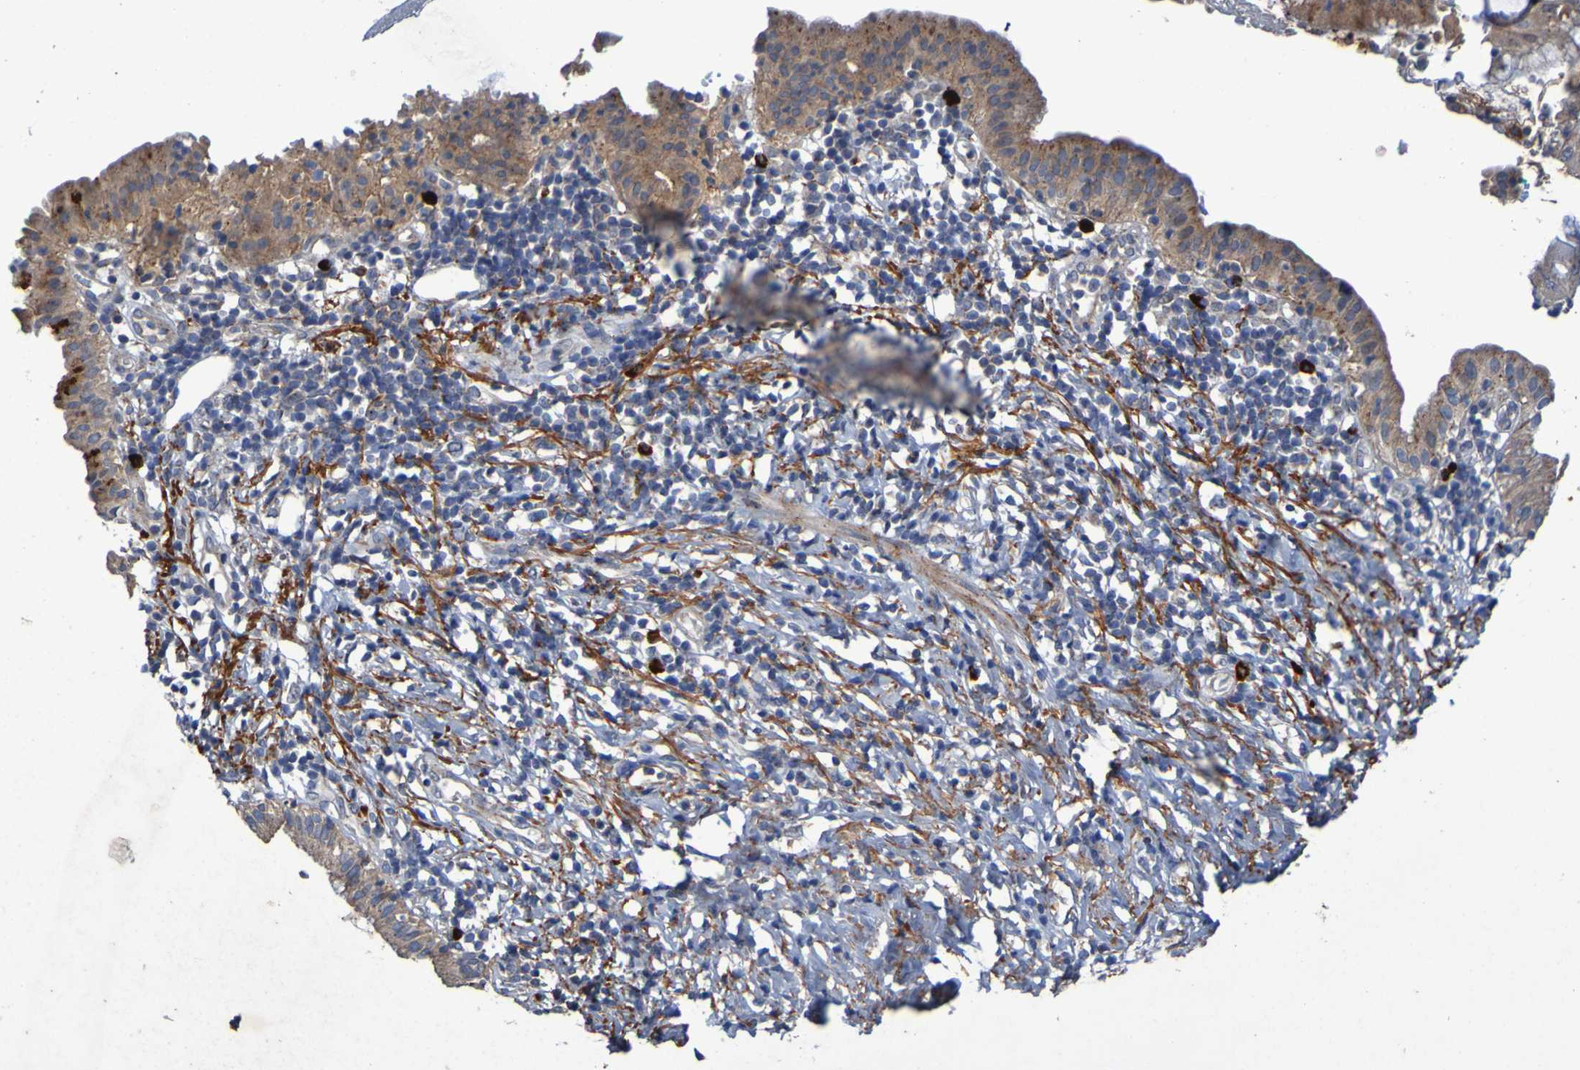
{"staining": {"intensity": "strong", "quantity": "<25%", "location": "cytoplasmic/membranous"}, "tissue": "pancreatic cancer", "cell_type": "Tumor cells", "image_type": "cancer", "snomed": [{"axis": "morphology", "description": "Adenocarcinoma, NOS"}, {"axis": "morphology", "description": "Adenocarcinoma, metastatic, NOS"}, {"axis": "topography", "description": "Lymph node"}, {"axis": "topography", "description": "Pancreas"}, {"axis": "topography", "description": "Duodenum"}], "caption": "Immunohistochemistry (IHC) (DAB) staining of human pancreatic cancer (metastatic adenocarcinoma) demonstrates strong cytoplasmic/membranous protein expression in about <25% of tumor cells. Ihc stains the protein of interest in brown and the nuclei are stained blue.", "gene": "ANGPT4", "patient": {"sex": "female", "age": 64}}